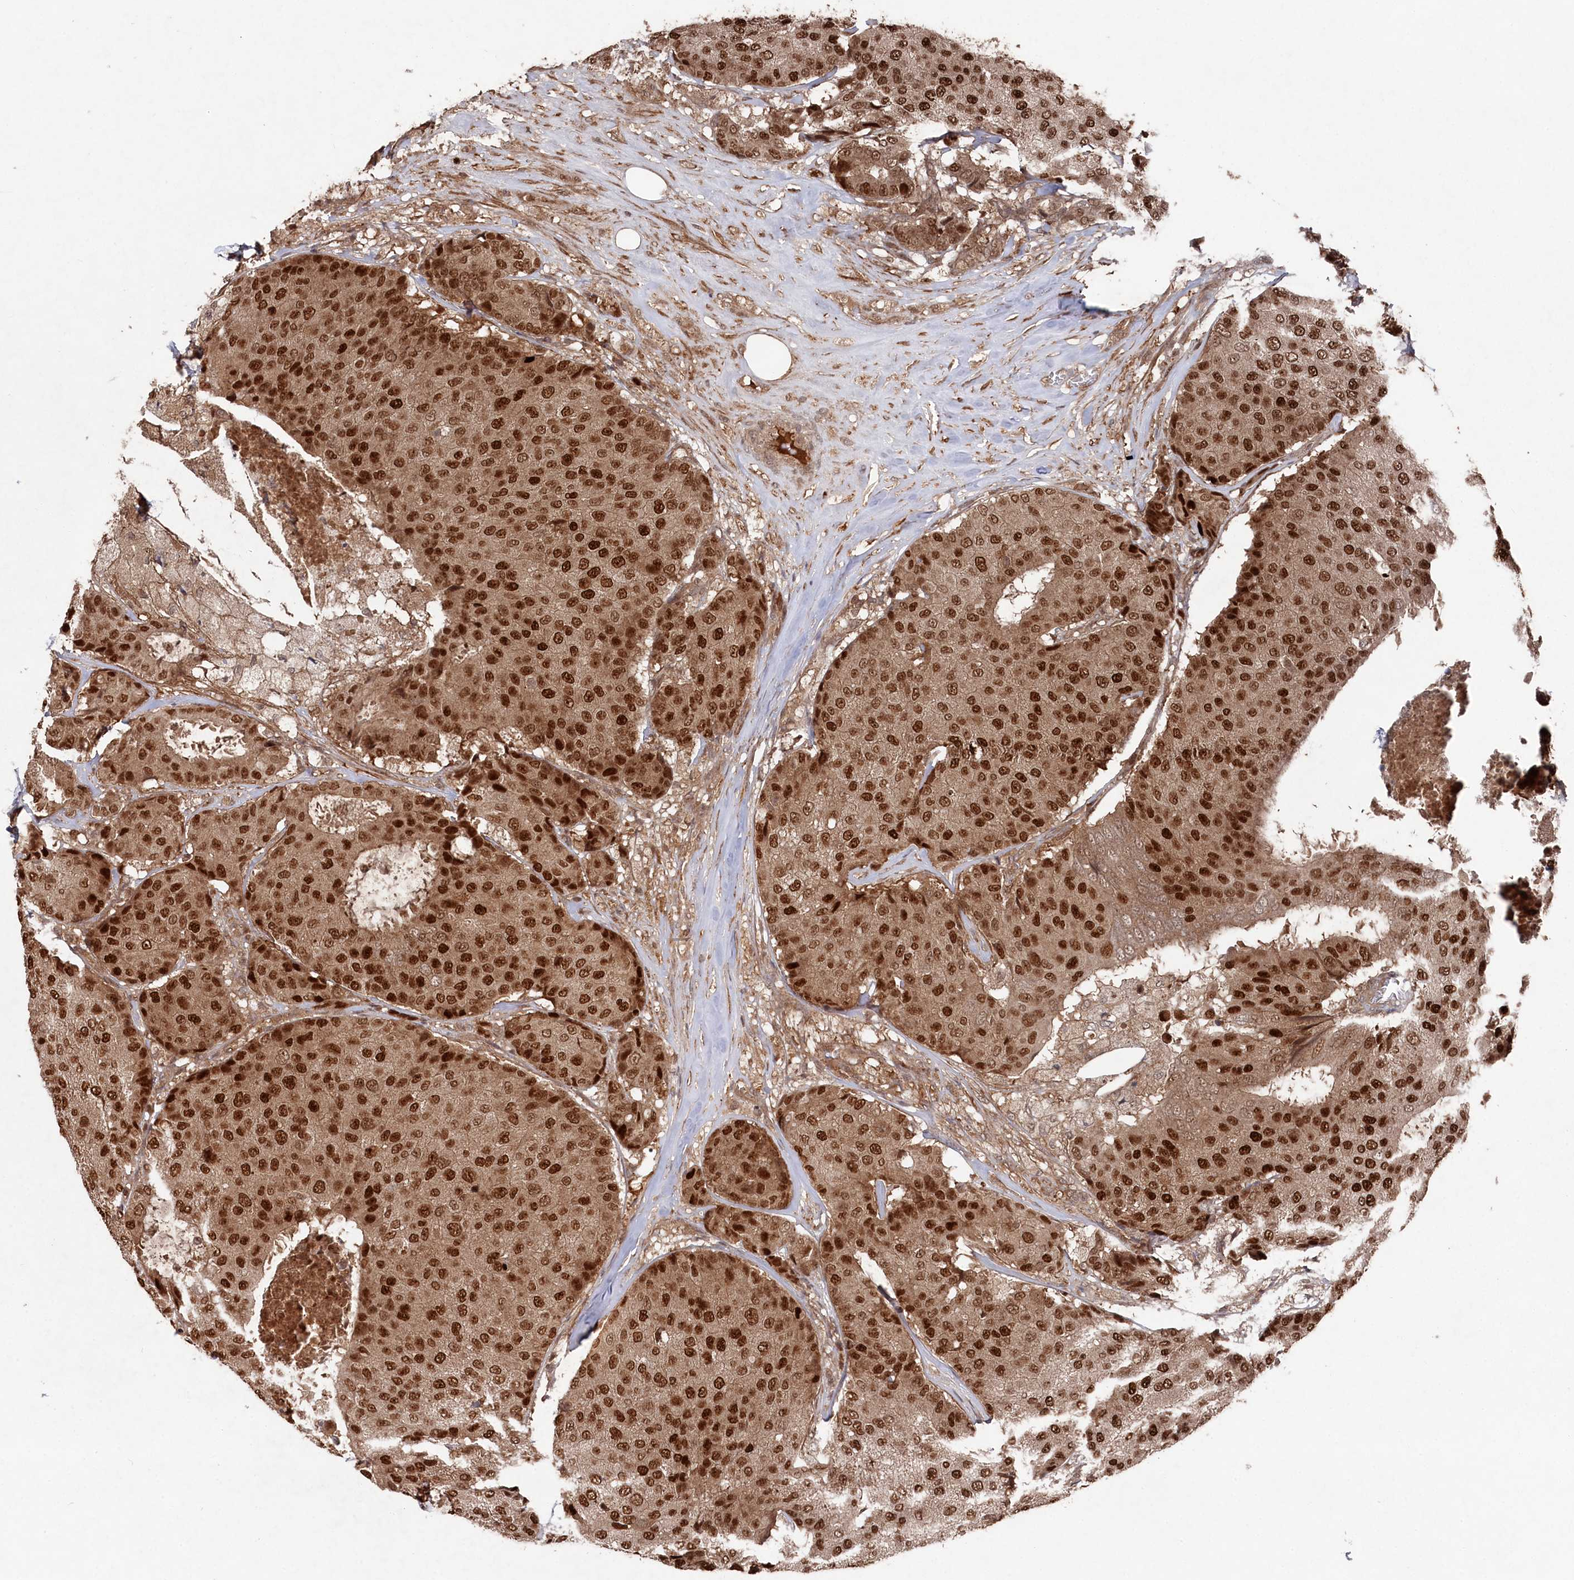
{"staining": {"intensity": "strong", "quantity": ">75%", "location": "nuclear"}, "tissue": "breast cancer", "cell_type": "Tumor cells", "image_type": "cancer", "snomed": [{"axis": "morphology", "description": "Duct carcinoma"}, {"axis": "topography", "description": "Breast"}], "caption": "Breast cancer (intraductal carcinoma) stained with a protein marker demonstrates strong staining in tumor cells.", "gene": "BORCS7", "patient": {"sex": "female", "age": 75}}